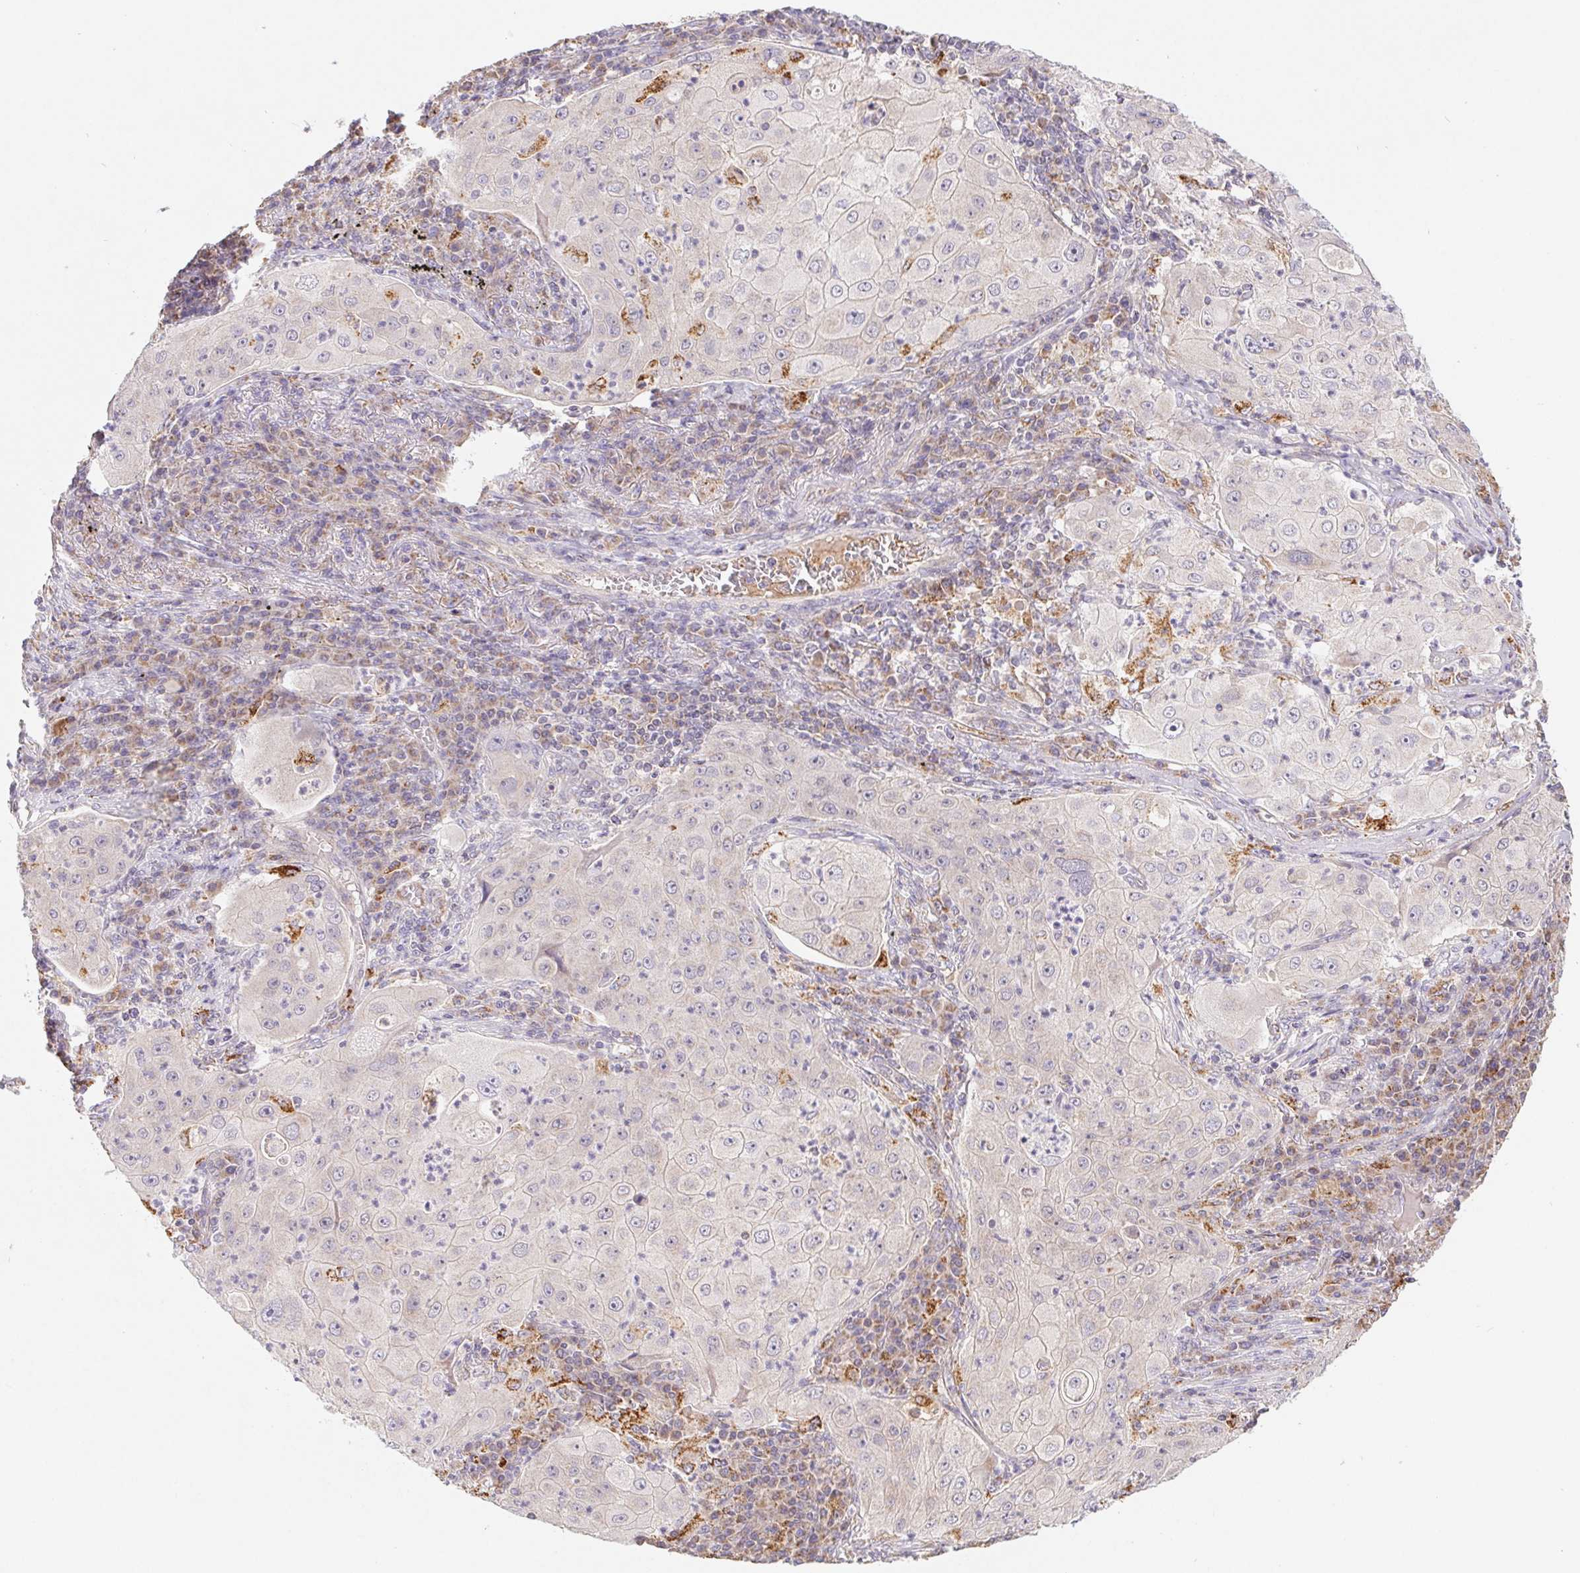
{"staining": {"intensity": "negative", "quantity": "none", "location": "none"}, "tissue": "lung cancer", "cell_type": "Tumor cells", "image_type": "cancer", "snomed": [{"axis": "morphology", "description": "Squamous cell carcinoma, NOS"}, {"axis": "topography", "description": "Lung"}], "caption": "Histopathology image shows no significant protein positivity in tumor cells of lung cancer.", "gene": "EMC6", "patient": {"sex": "female", "age": 59}}